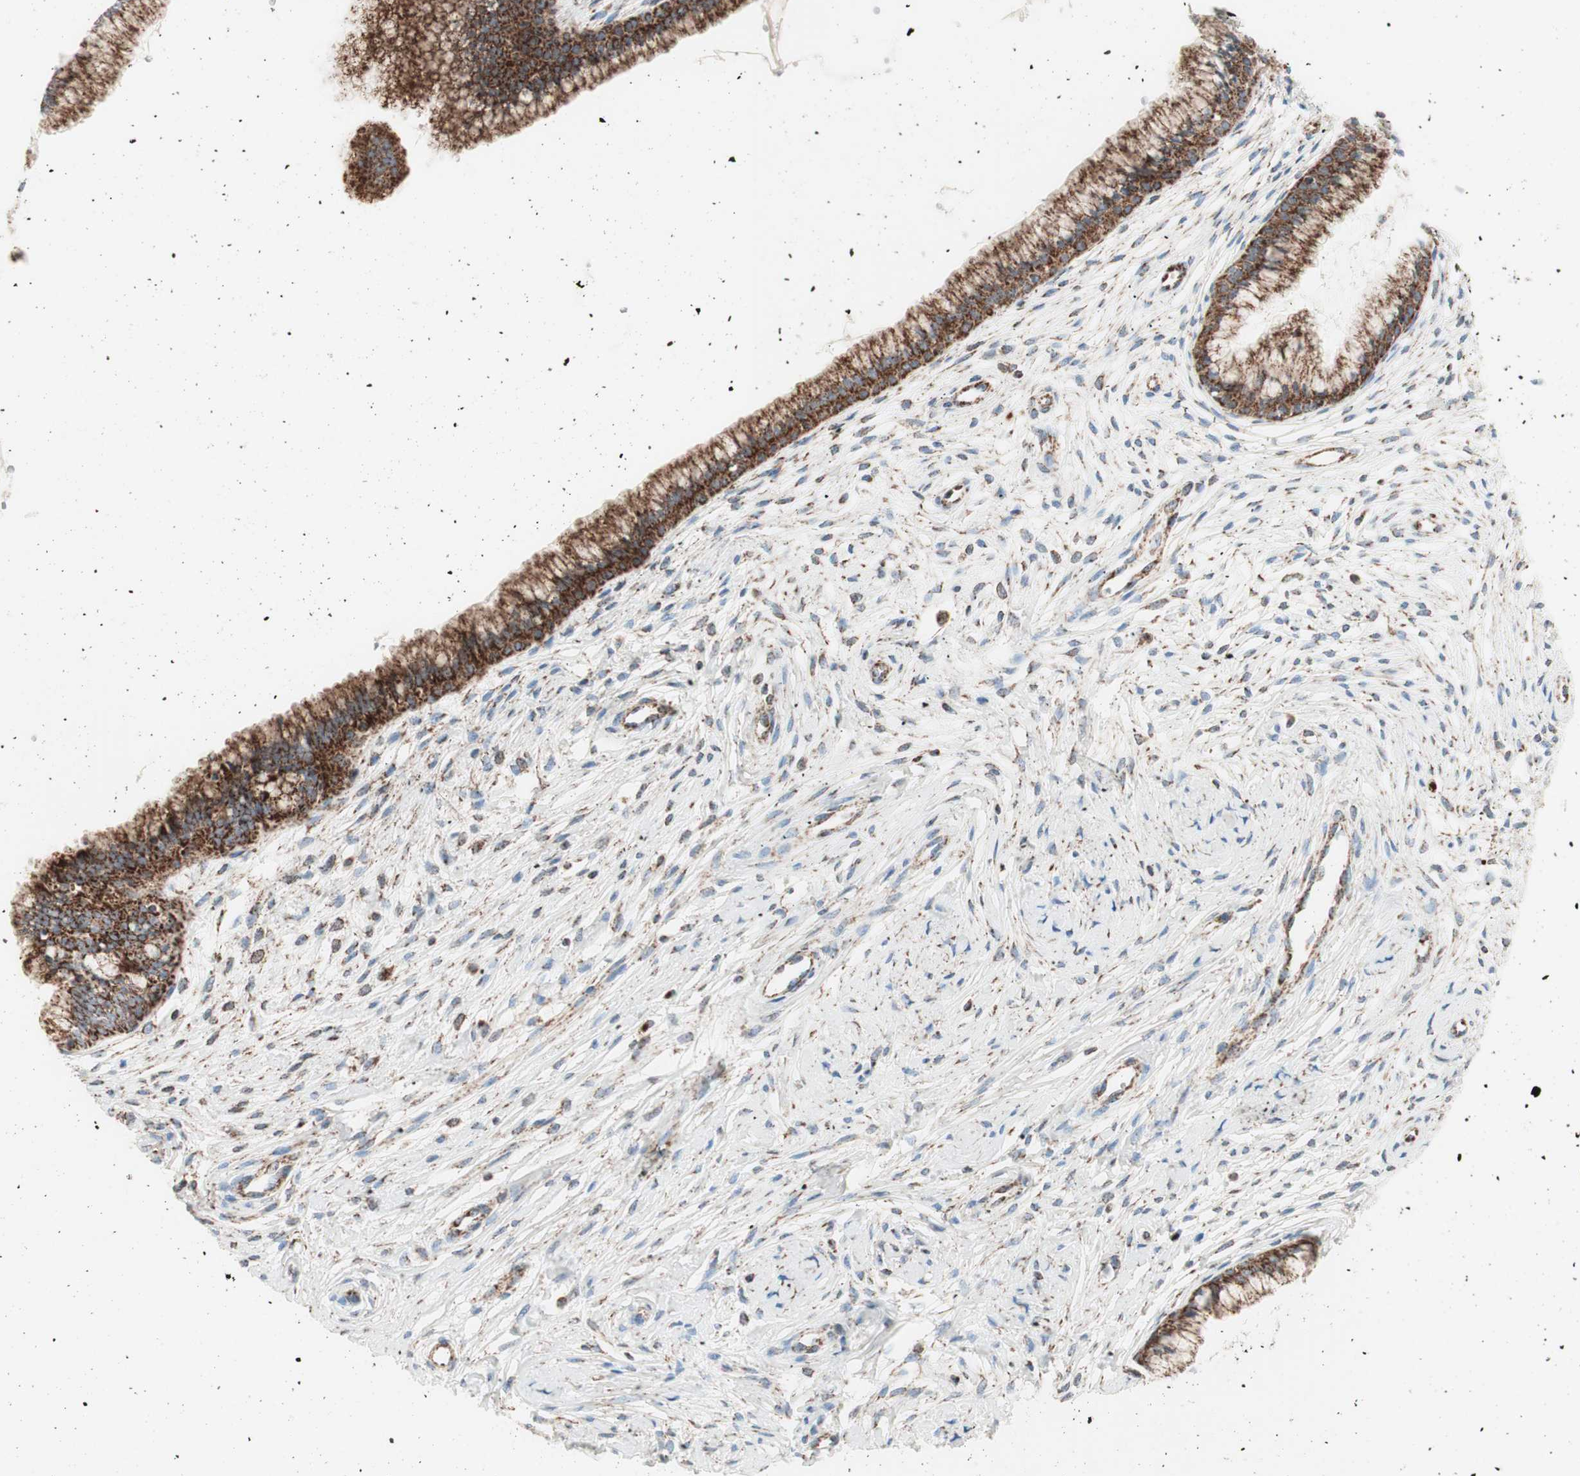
{"staining": {"intensity": "strong", "quantity": ">75%", "location": "cytoplasmic/membranous"}, "tissue": "cervix", "cell_type": "Glandular cells", "image_type": "normal", "snomed": [{"axis": "morphology", "description": "Normal tissue, NOS"}, {"axis": "topography", "description": "Cervix"}], "caption": "Immunohistochemical staining of benign human cervix displays >75% levels of strong cytoplasmic/membranous protein staining in approximately >75% of glandular cells. Using DAB (brown) and hematoxylin (blue) stains, captured at high magnification using brightfield microscopy.", "gene": "TOMM20", "patient": {"sex": "female", "age": 39}}